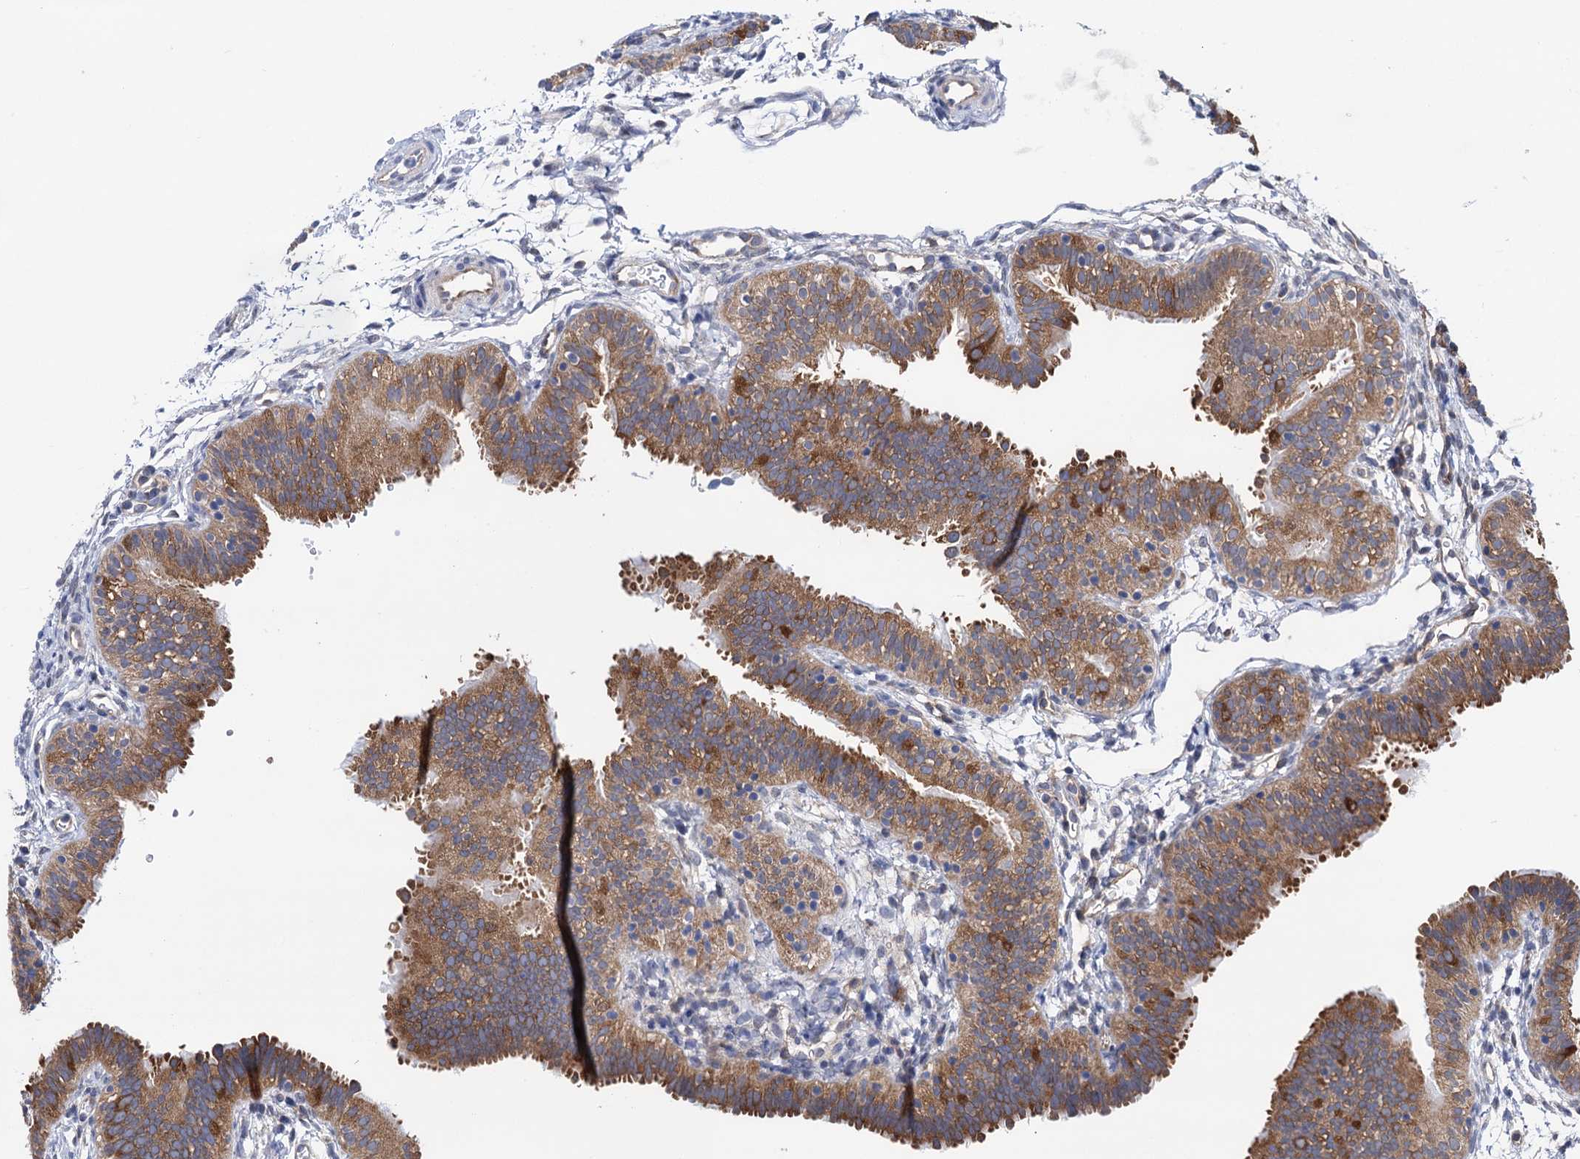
{"staining": {"intensity": "moderate", "quantity": "25%-75%", "location": "cytoplasmic/membranous"}, "tissue": "fallopian tube", "cell_type": "Glandular cells", "image_type": "normal", "snomed": [{"axis": "morphology", "description": "Normal tissue, NOS"}, {"axis": "topography", "description": "Fallopian tube"}], "caption": "Glandular cells exhibit medium levels of moderate cytoplasmic/membranous staining in approximately 25%-75% of cells in normal fallopian tube.", "gene": "ZNRD2", "patient": {"sex": "female", "age": 35}}